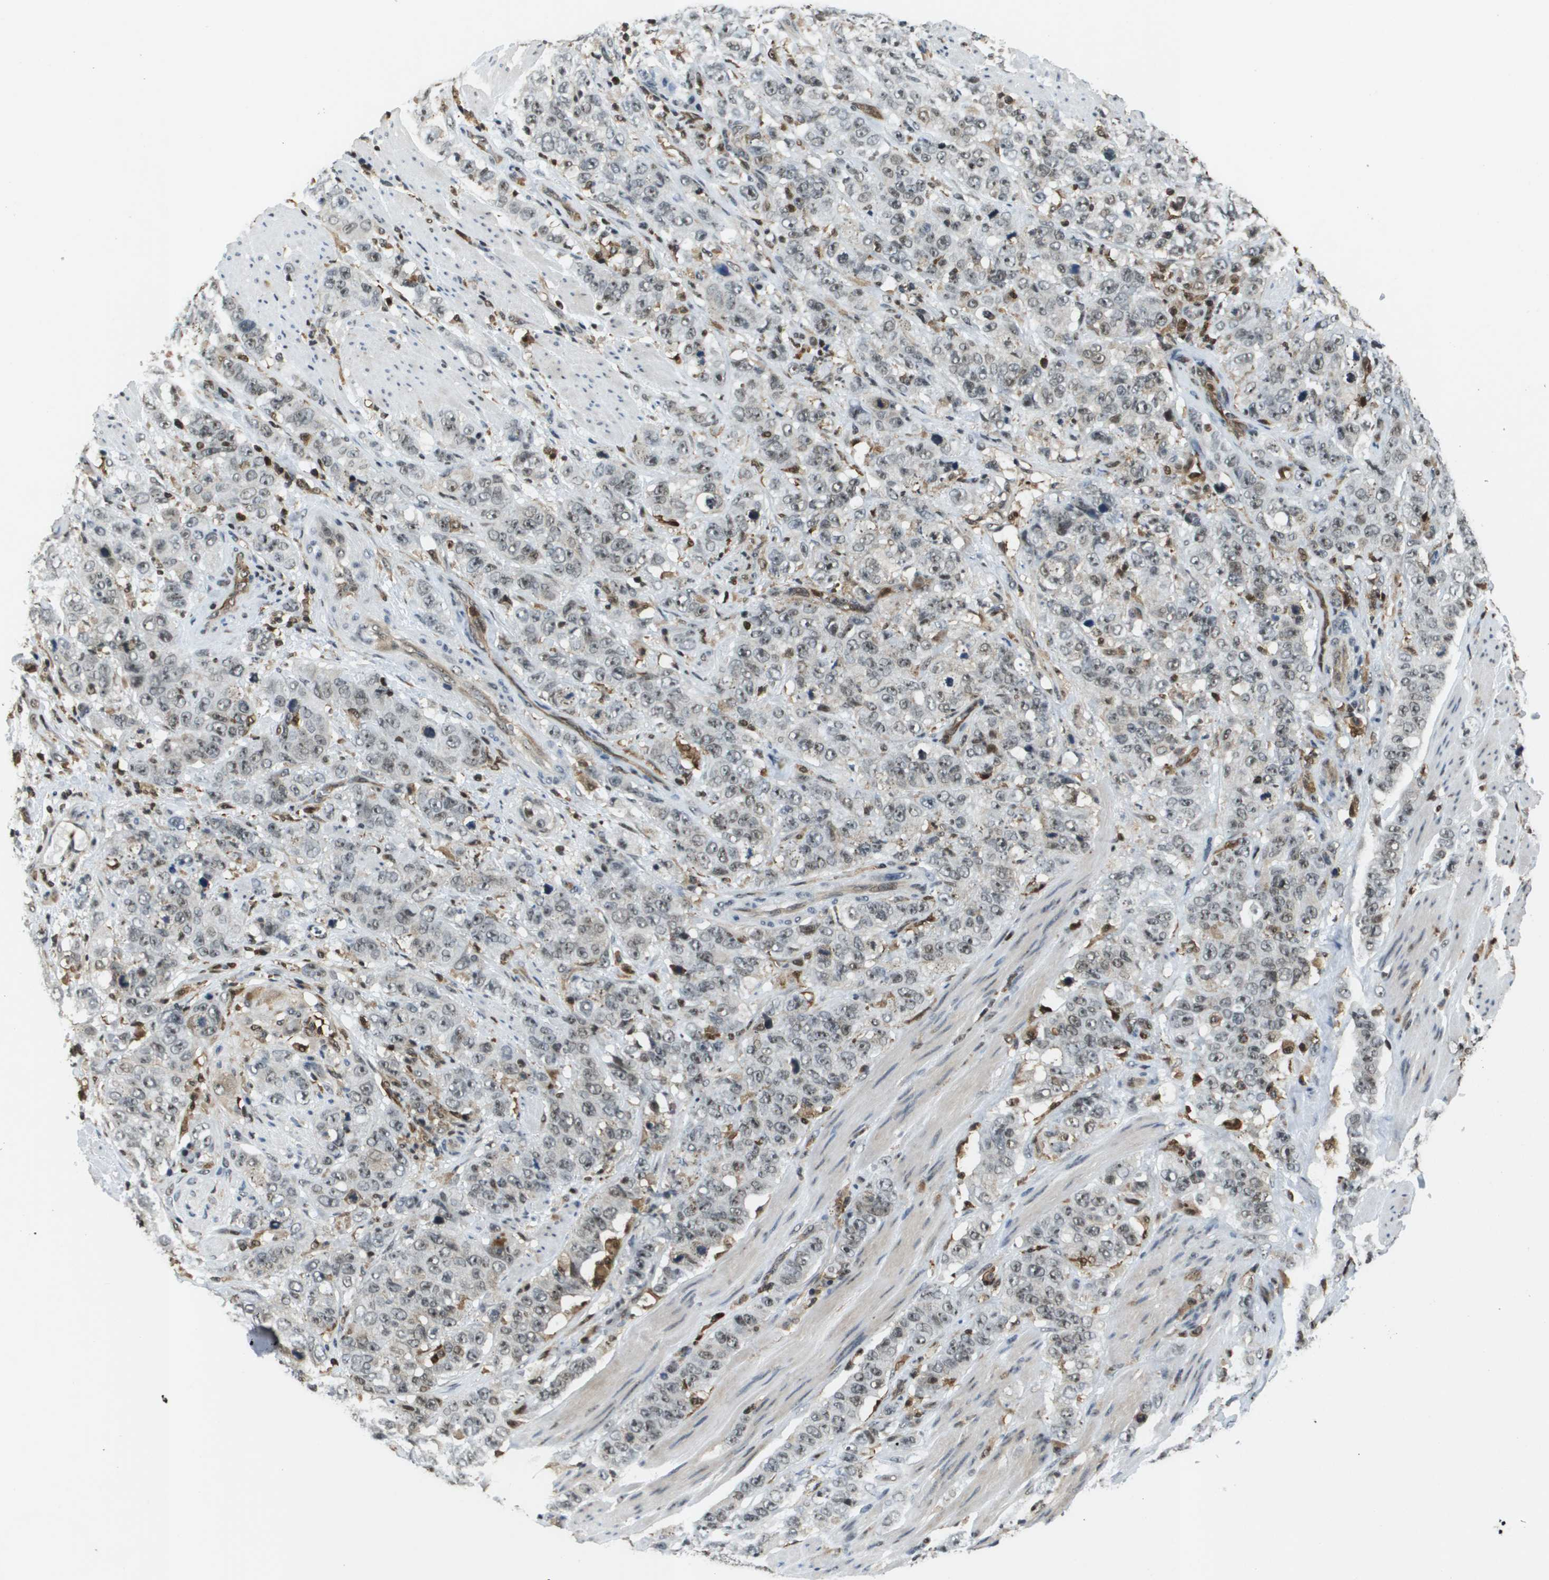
{"staining": {"intensity": "weak", "quantity": "25%-75%", "location": "nuclear"}, "tissue": "stomach cancer", "cell_type": "Tumor cells", "image_type": "cancer", "snomed": [{"axis": "morphology", "description": "Adenocarcinoma, NOS"}, {"axis": "topography", "description": "Stomach"}], "caption": "This image exhibits IHC staining of adenocarcinoma (stomach), with low weak nuclear expression in about 25%-75% of tumor cells.", "gene": "EP400", "patient": {"sex": "male", "age": 48}}